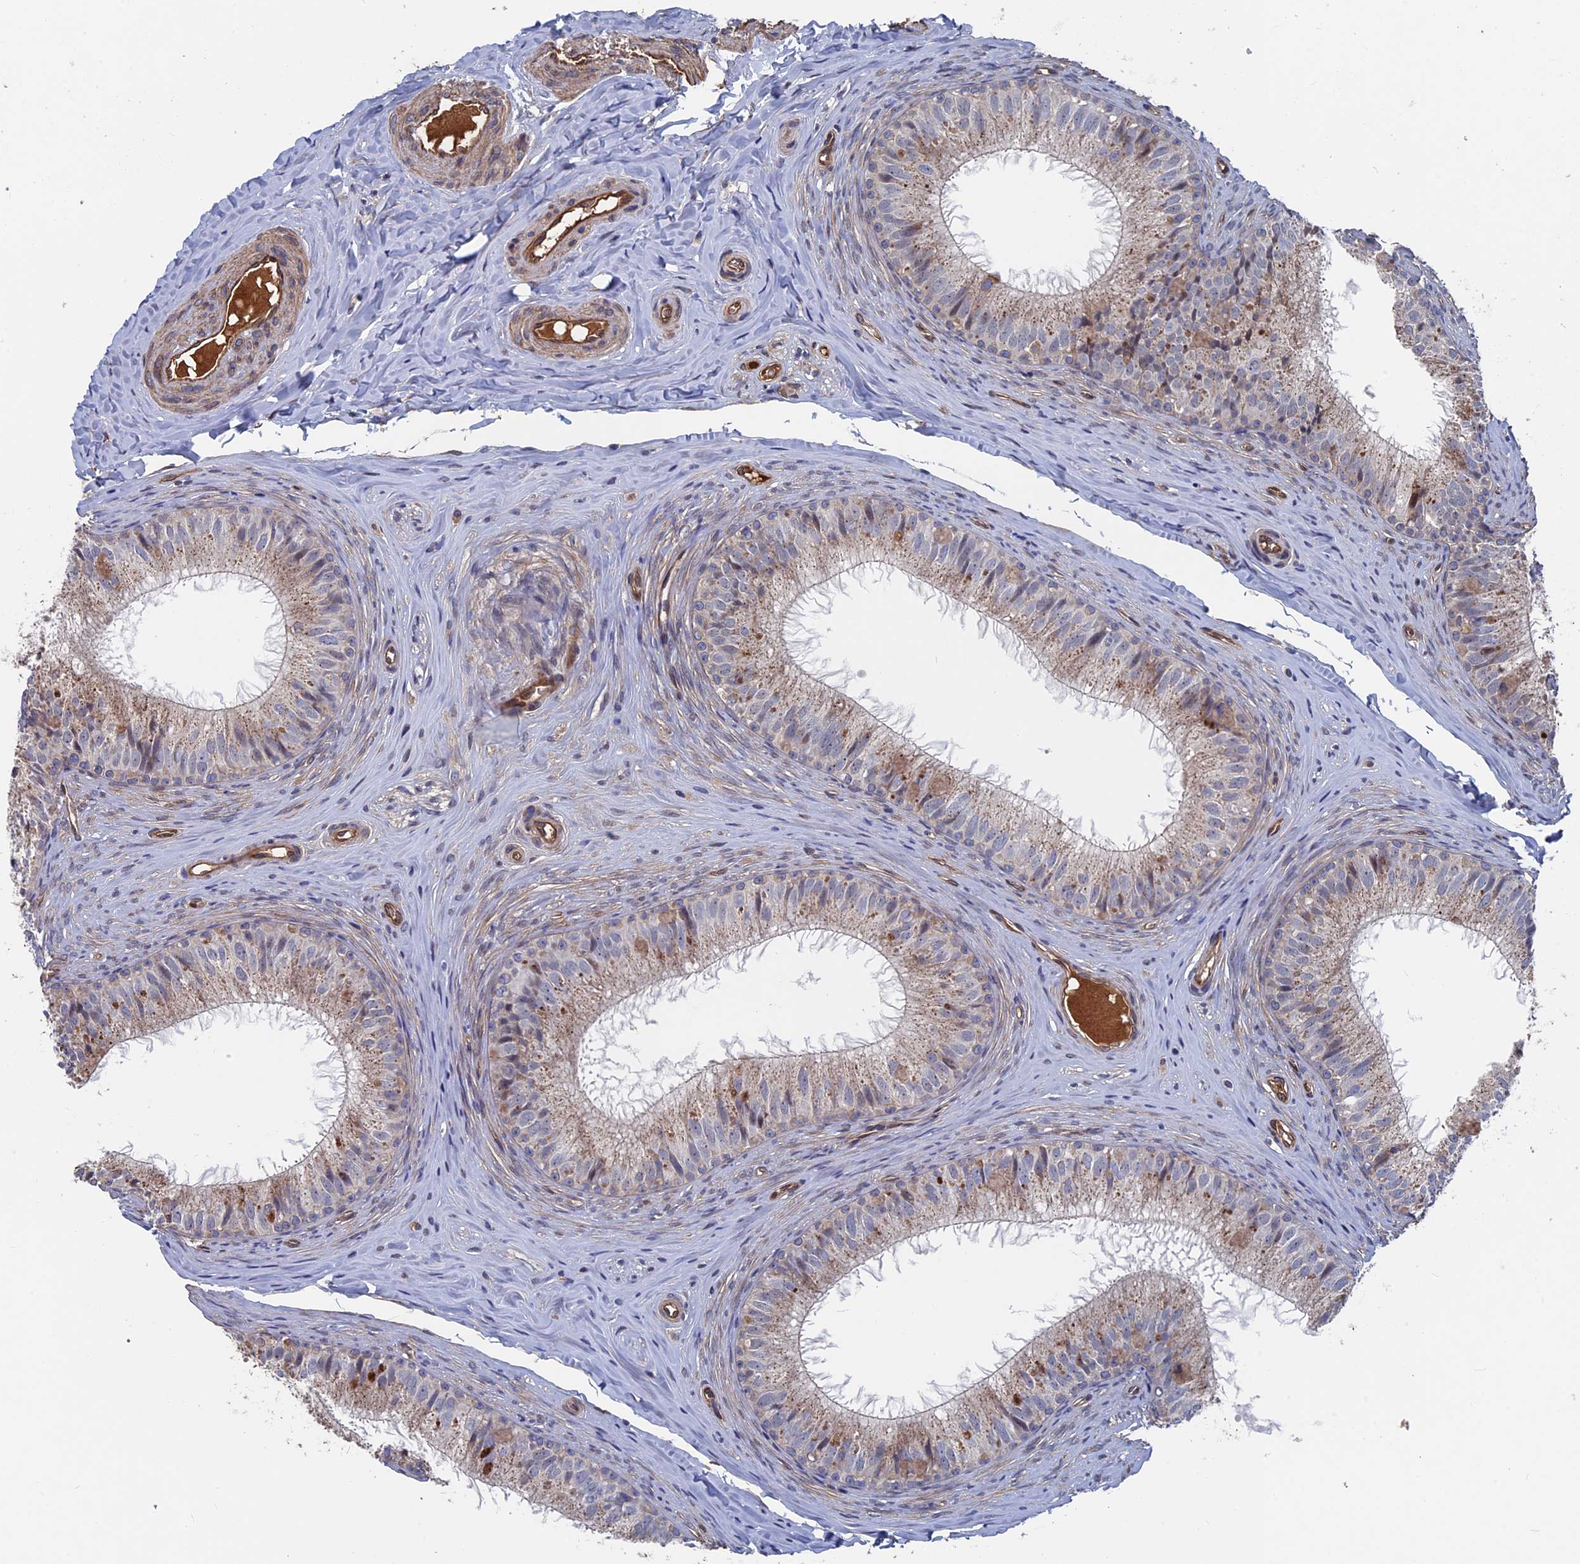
{"staining": {"intensity": "weak", "quantity": "25%-75%", "location": "cytoplasmic/membranous"}, "tissue": "epididymis", "cell_type": "Glandular cells", "image_type": "normal", "snomed": [{"axis": "morphology", "description": "Normal tissue, NOS"}, {"axis": "topography", "description": "Epididymis"}], "caption": "High-power microscopy captured an immunohistochemistry (IHC) photomicrograph of benign epididymis, revealing weak cytoplasmic/membranous expression in about 25%-75% of glandular cells. The staining was performed using DAB, with brown indicating positive protein expression. Nuclei are stained blue with hematoxylin.", "gene": "RPUSD1", "patient": {"sex": "male", "age": 34}}